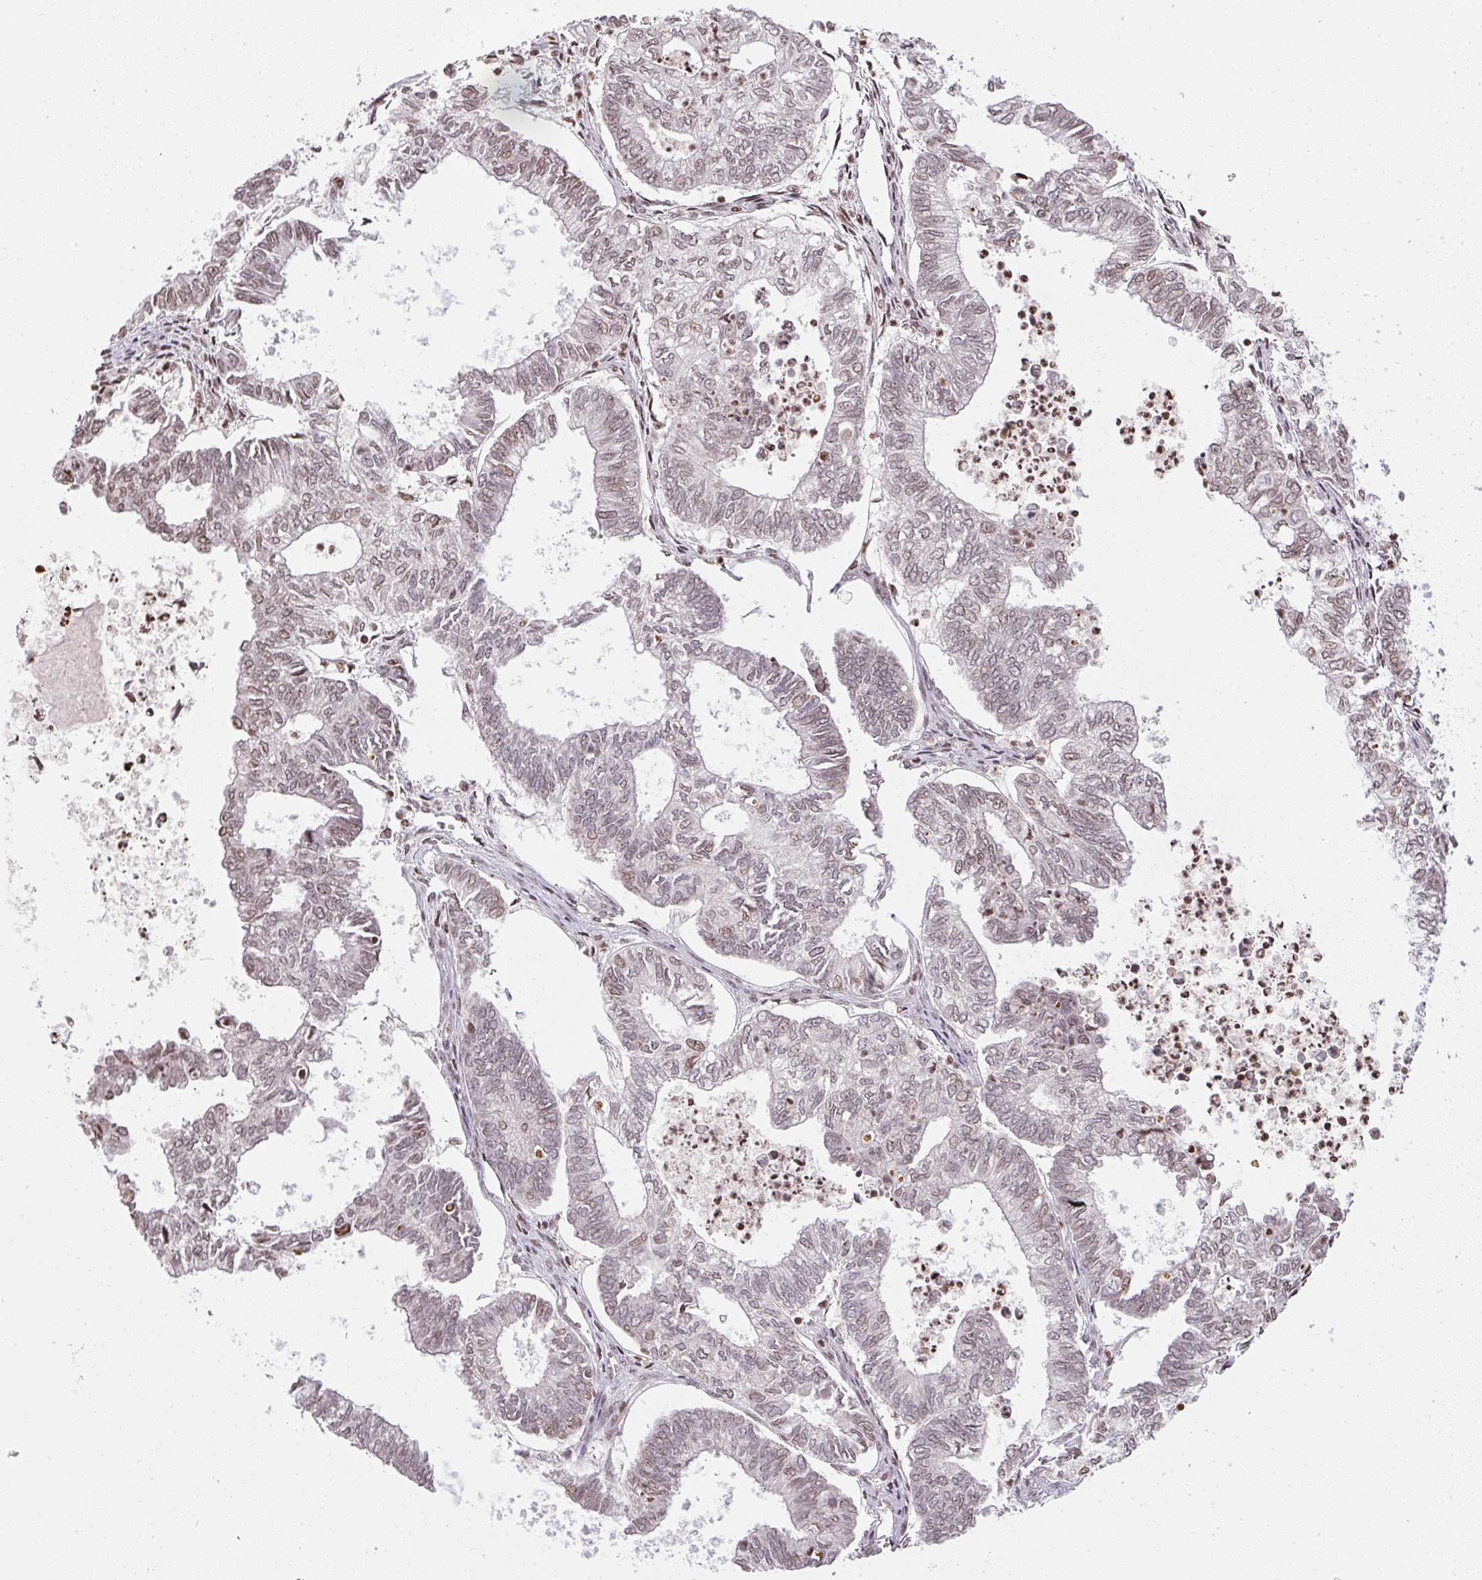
{"staining": {"intensity": "weak", "quantity": "<25%", "location": "nuclear"}, "tissue": "ovarian cancer", "cell_type": "Tumor cells", "image_type": "cancer", "snomed": [{"axis": "morphology", "description": "Carcinoma, endometroid"}, {"axis": "topography", "description": "Ovary"}], "caption": "Tumor cells are negative for brown protein staining in ovarian cancer (endometroid carcinoma).", "gene": "RNF181", "patient": {"sex": "female", "age": 64}}